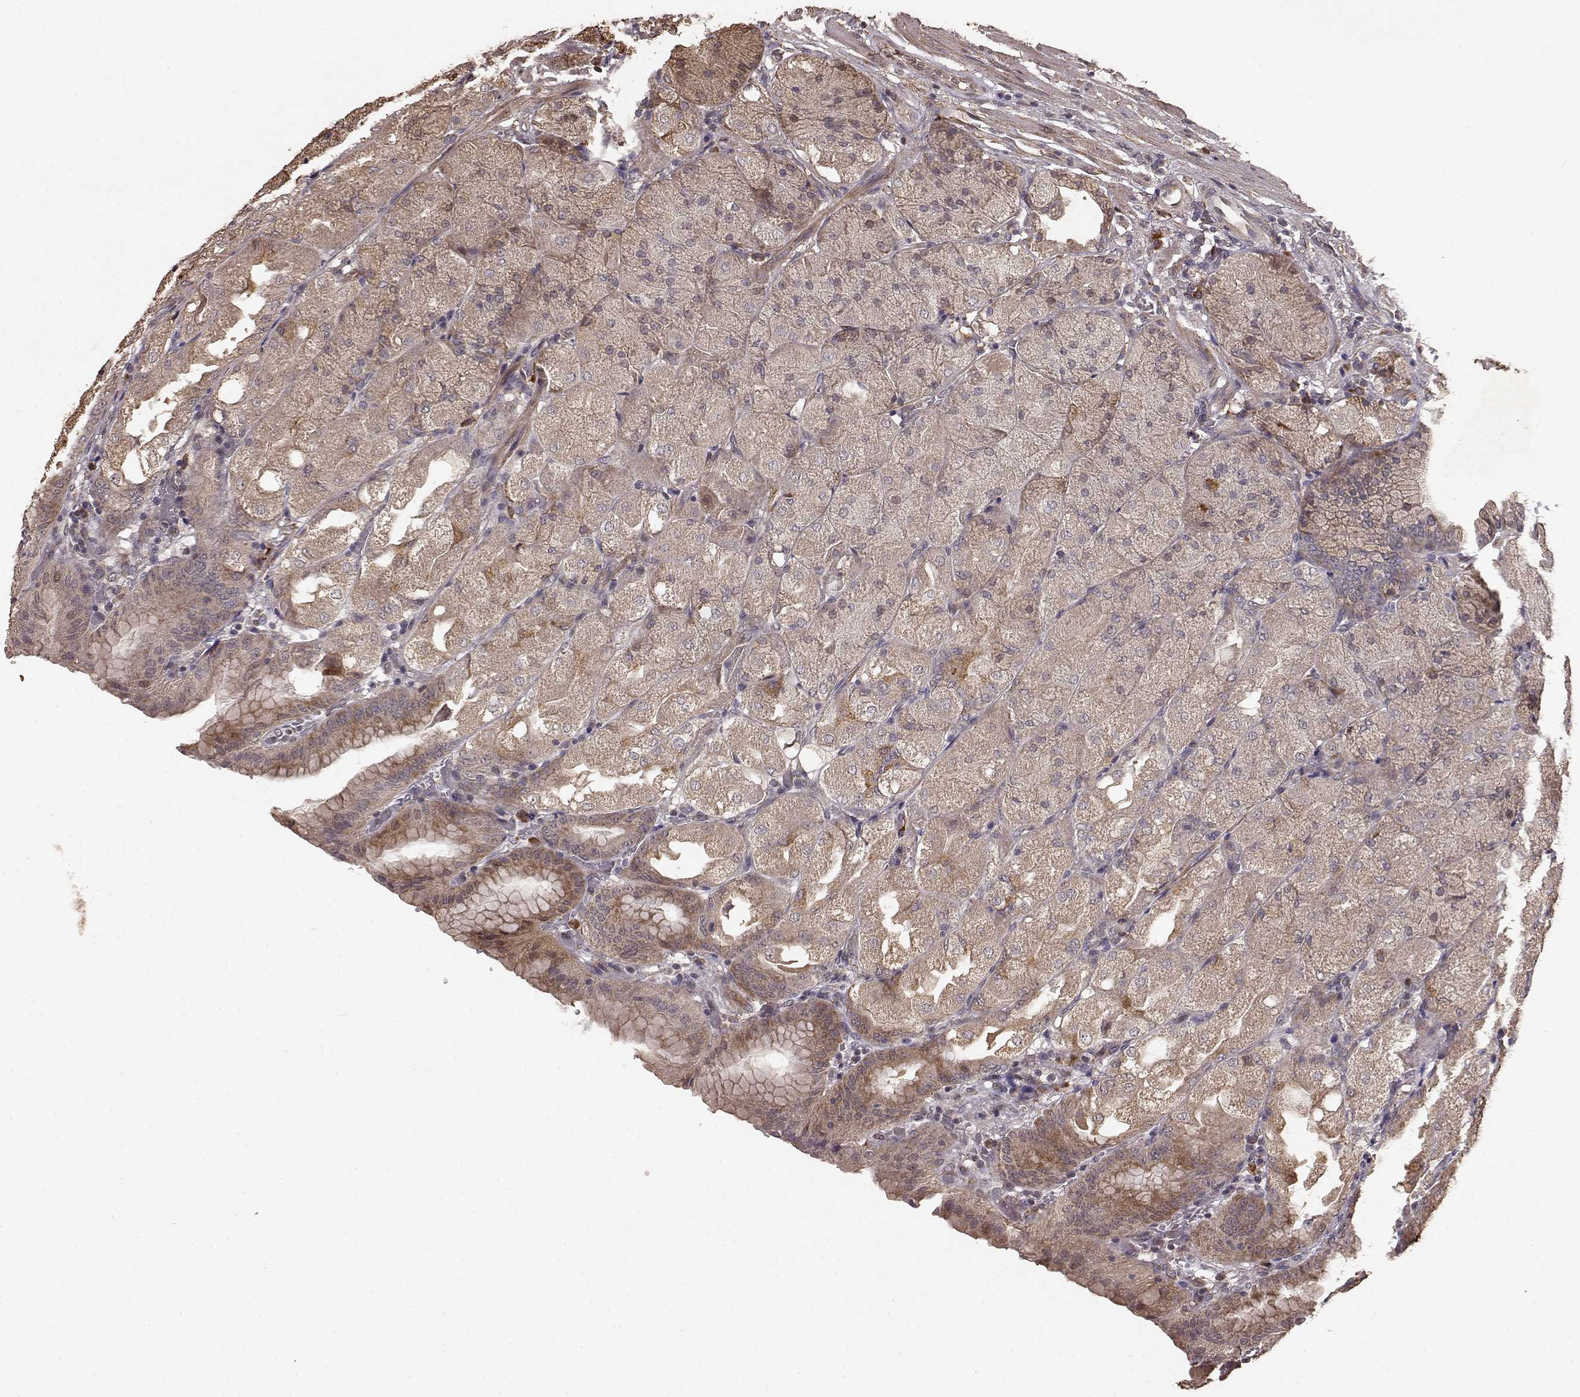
{"staining": {"intensity": "moderate", "quantity": ">75%", "location": "cytoplasmic/membranous"}, "tissue": "stomach", "cell_type": "Glandular cells", "image_type": "normal", "snomed": [{"axis": "morphology", "description": "Normal tissue, NOS"}, {"axis": "topography", "description": "Stomach, upper"}, {"axis": "topography", "description": "Stomach"}, {"axis": "topography", "description": "Stomach, lower"}], "caption": "Immunohistochemical staining of normal human stomach exhibits medium levels of moderate cytoplasmic/membranous expression in about >75% of glandular cells.", "gene": "USP15", "patient": {"sex": "male", "age": 62}}